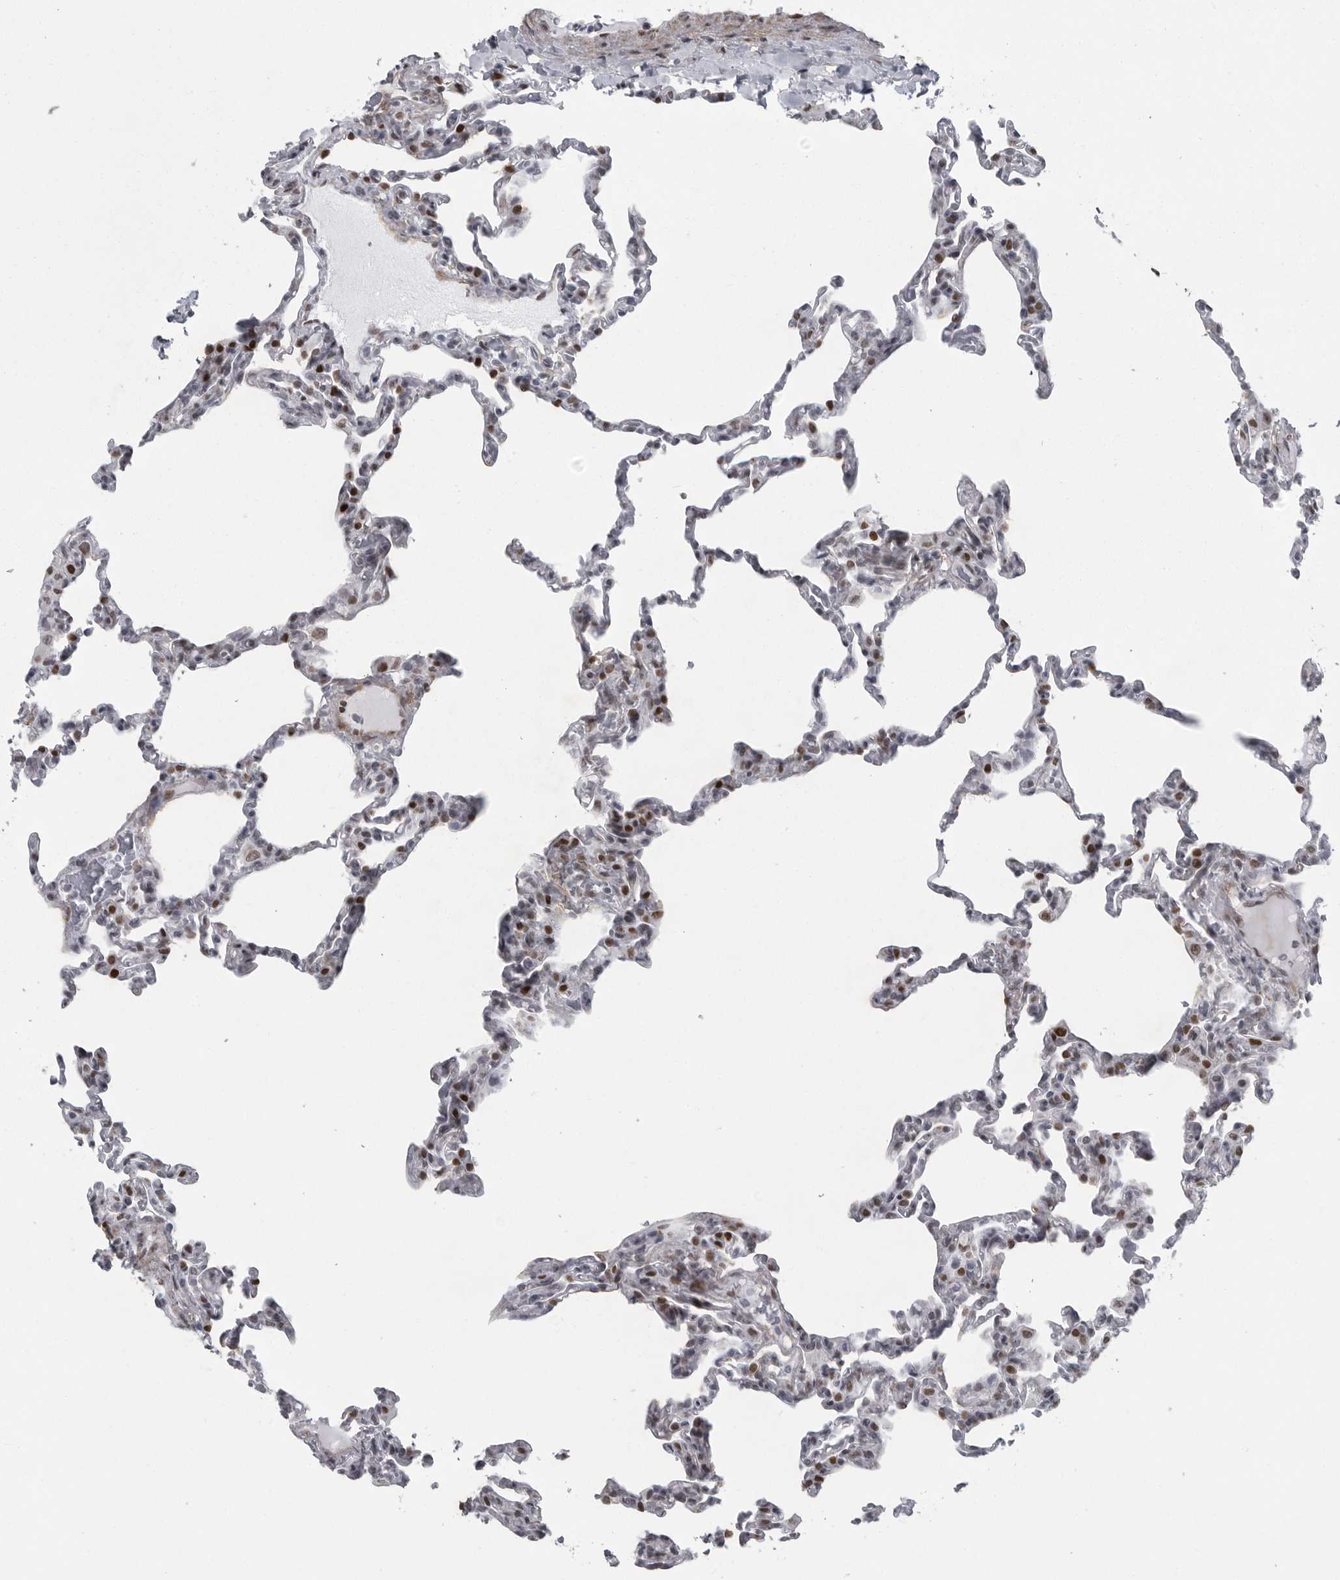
{"staining": {"intensity": "moderate", "quantity": "<25%", "location": "nuclear"}, "tissue": "lung", "cell_type": "Alveolar cells", "image_type": "normal", "snomed": [{"axis": "morphology", "description": "Normal tissue, NOS"}, {"axis": "topography", "description": "Lung"}], "caption": "Protein staining reveals moderate nuclear staining in approximately <25% of alveolar cells in unremarkable lung. The protein is shown in brown color, while the nuclei are stained blue.", "gene": "HMGN3", "patient": {"sex": "male", "age": 20}}